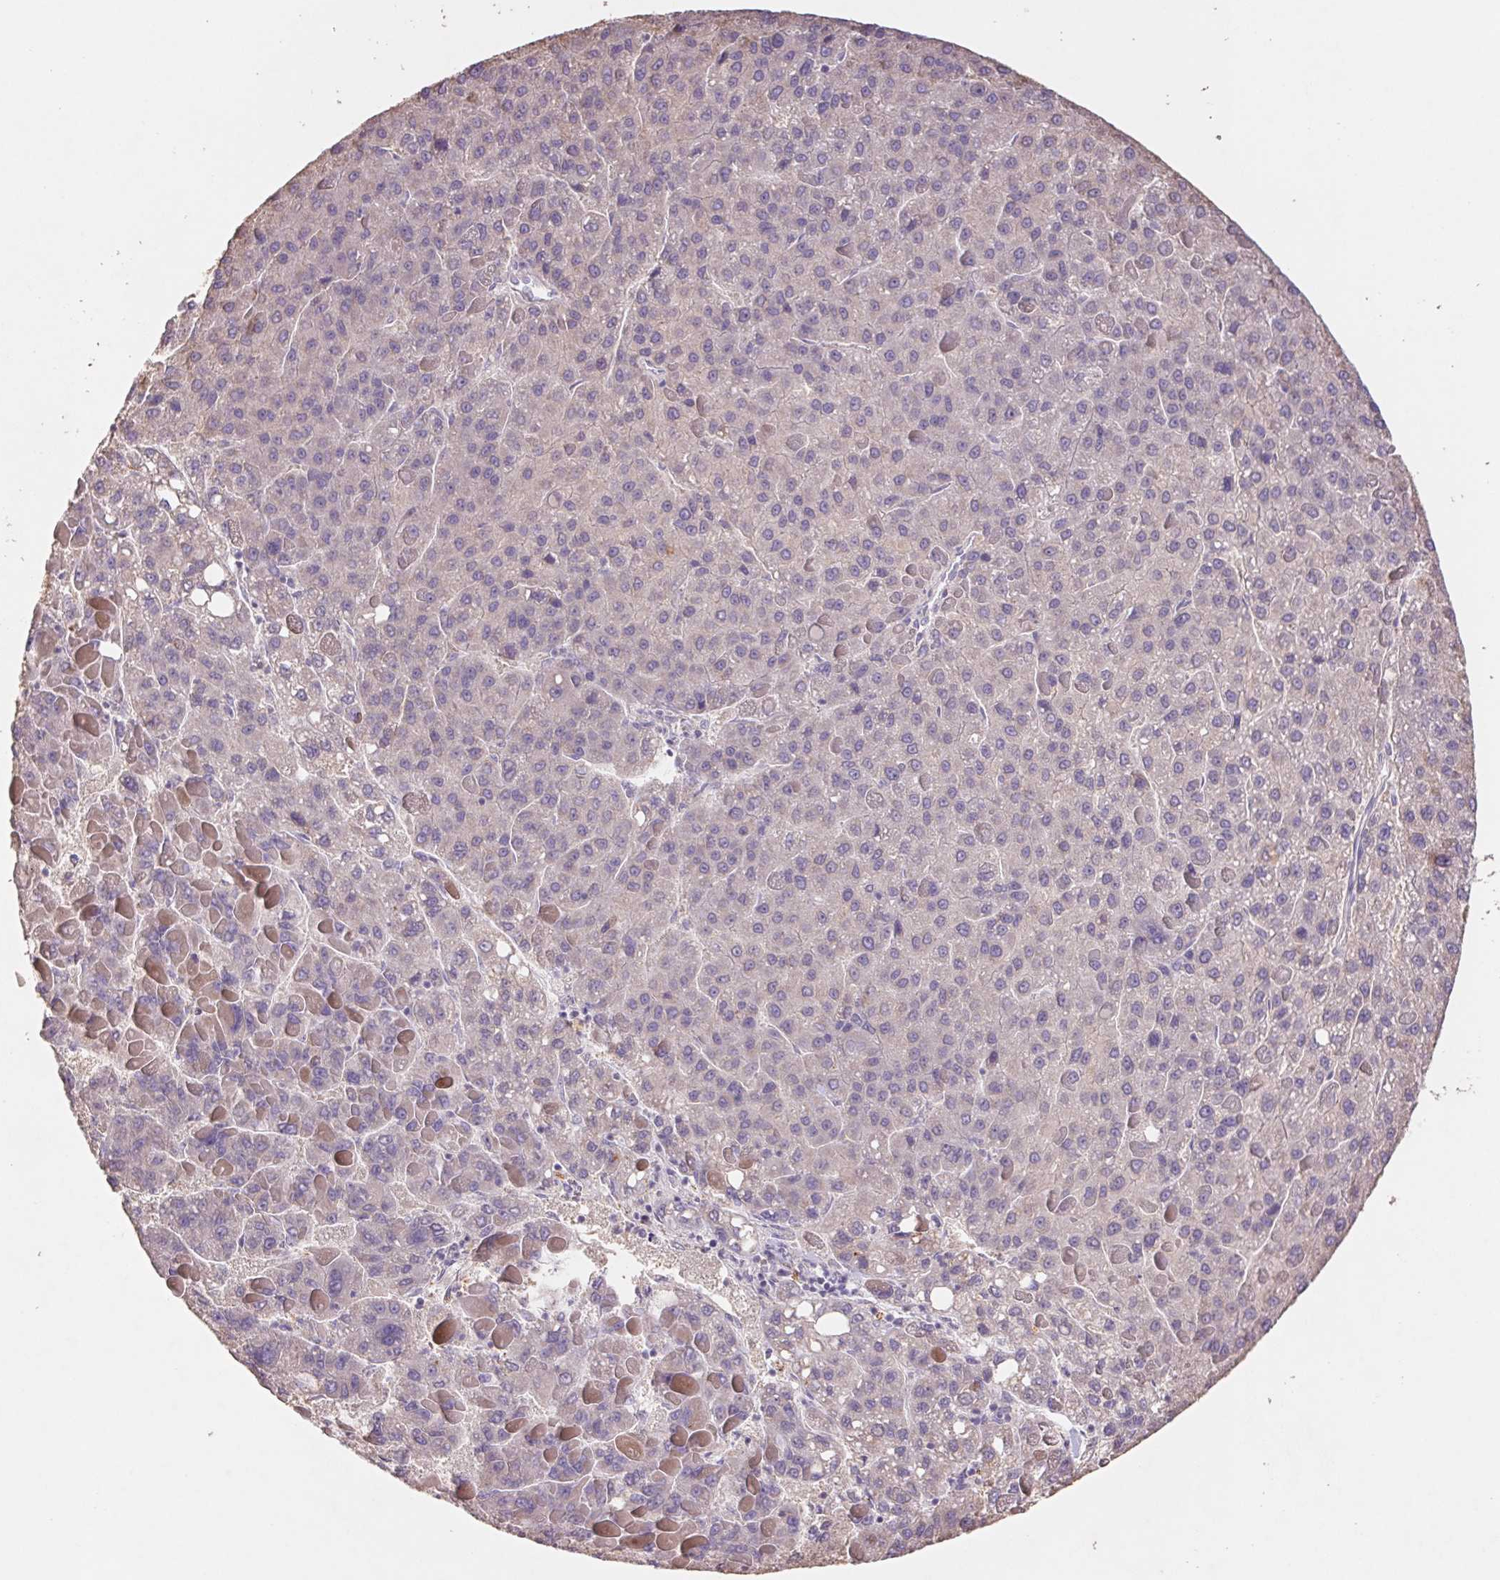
{"staining": {"intensity": "weak", "quantity": "<25%", "location": "cytoplasmic/membranous"}, "tissue": "liver cancer", "cell_type": "Tumor cells", "image_type": "cancer", "snomed": [{"axis": "morphology", "description": "Carcinoma, Hepatocellular, NOS"}, {"axis": "topography", "description": "Liver"}], "caption": "This is an immunohistochemistry (IHC) photomicrograph of human liver hepatocellular carcinoma. There is no expression in tumor cells.", "gene": "GRM2", "patient": {"sex": "female", "age": 82}}